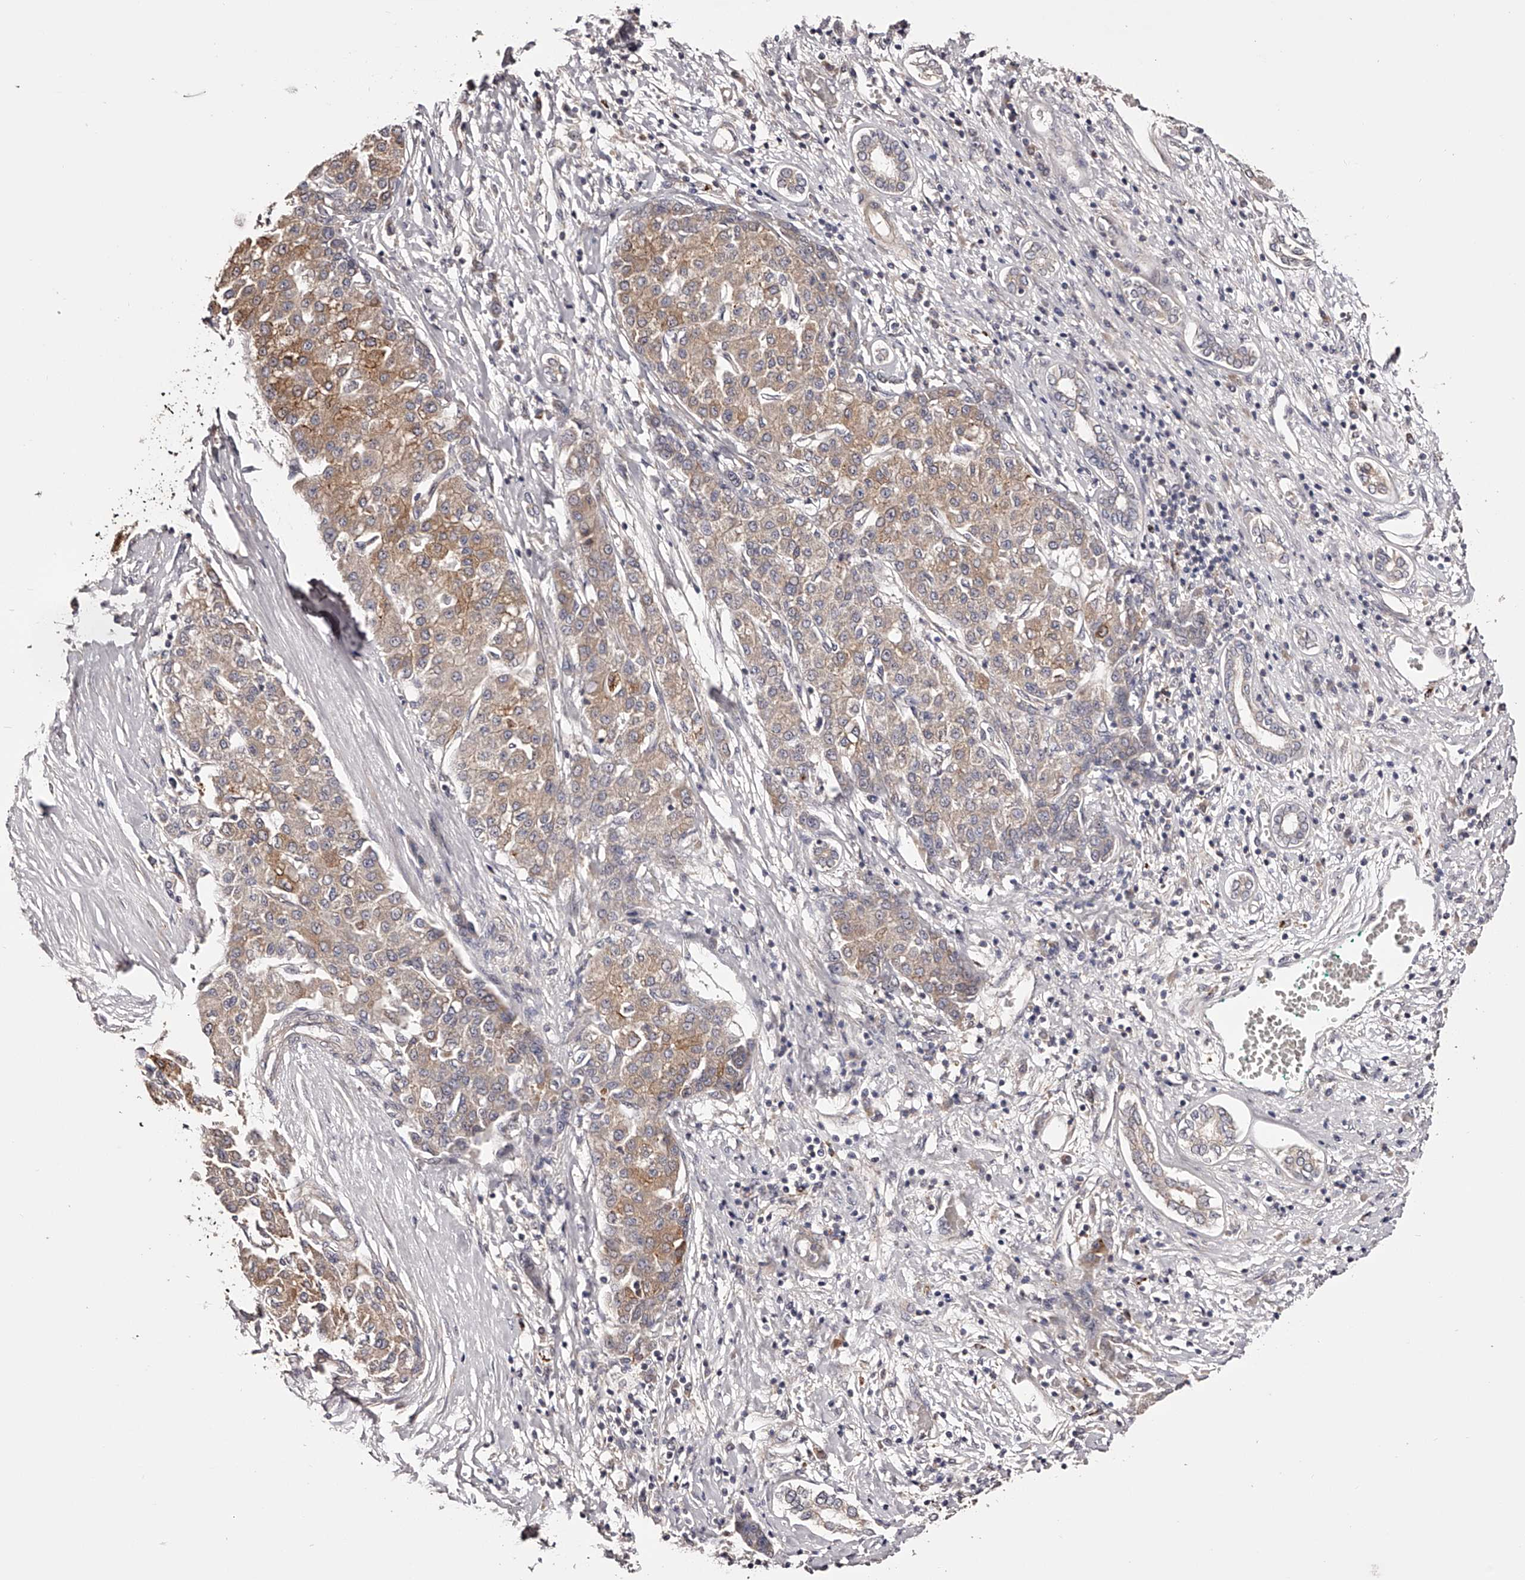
{"staining": {"intensity": "moderate", "quantity": ">75%", "location": "cytoplasmic/membranous"}, "tissue": "liver cancer", "cell_type": "Tumor cells", "image_type": "cancer", "snomed": [{"axis": "morphology", "description": "Carcinoma, Hepatocellular, NOS"}, {"axis": "topography", "description": "Liver"}], "caption": "An immunohistochemistry (IHC) photomicrograph of neoplastic tissue is shown. Protein staining in brown labels moderate cytoplasmic/membranous positivity in hepatocellular carcinoma (liver) within tumor cells. (Brightfield microscopy of DAB IHC at high magnification).", "gene": "ODF2L", "patient": {"sex": "male", "age": 65}}